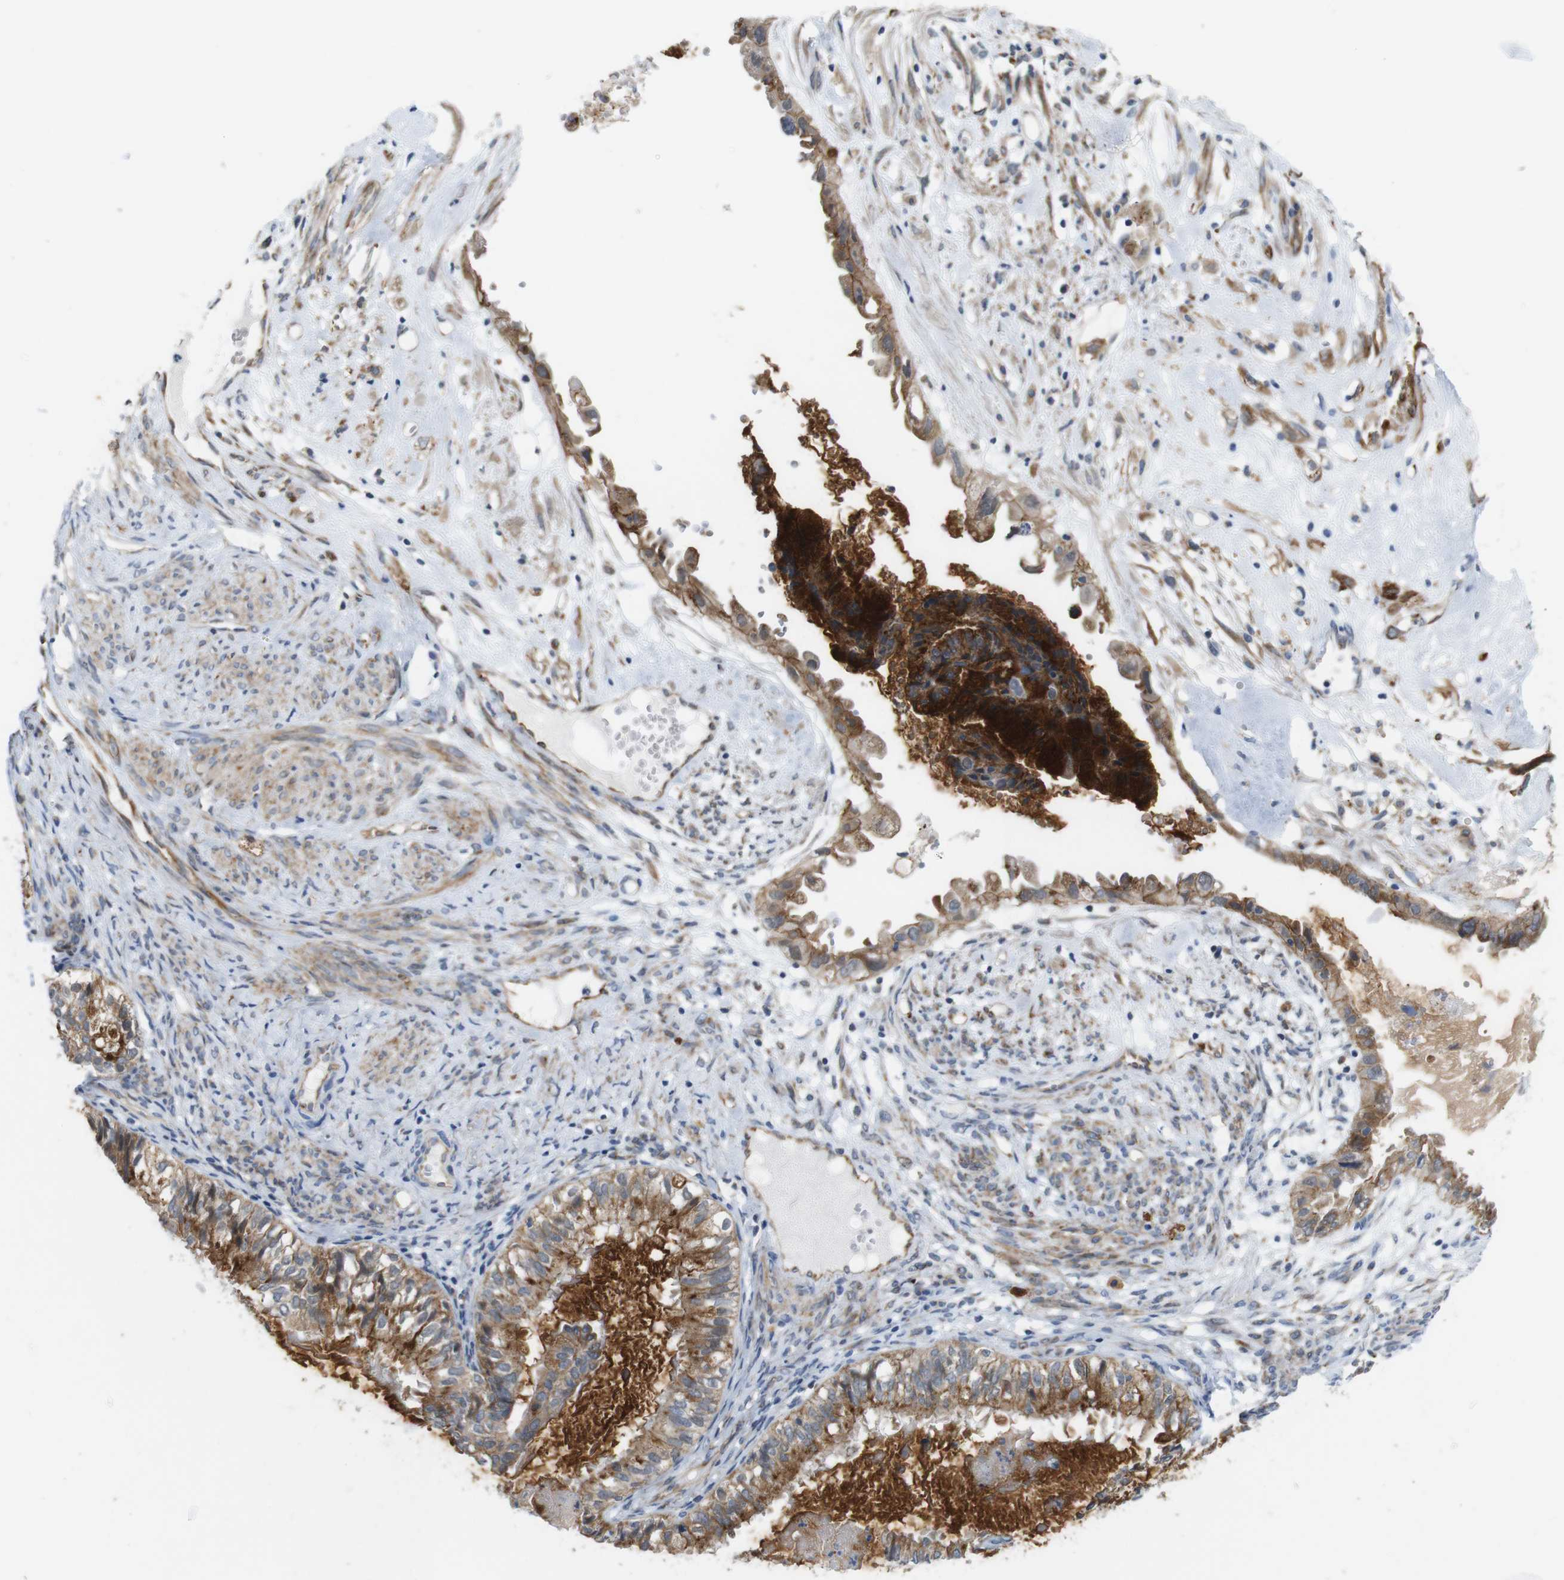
{"staining": {"intensity": "moderate", "quantity": ">75%", "location": "cytoplasmic/membranous"}, "tissue": "cervical cancer", "cell_type": "Tumor cells", "image_type": "cancer", "snomed": [{"axis": "morphology", "description": "Normal tissue, NOS"}, {"axis": "morphology", "description": "Adenocarcinoma, NOS"}, {"axis": "topography", "description": "Cervix"}, {"axis": "topography", "description": "Endometrium"}], "caption": "The immunohistochemical stain highlights moderate cytoplasmic/membranous positivity in tumor cells of cervical cancer tissue.", "gene": "EFCAB14", "patient": {"sex": "female", "age": 86}}